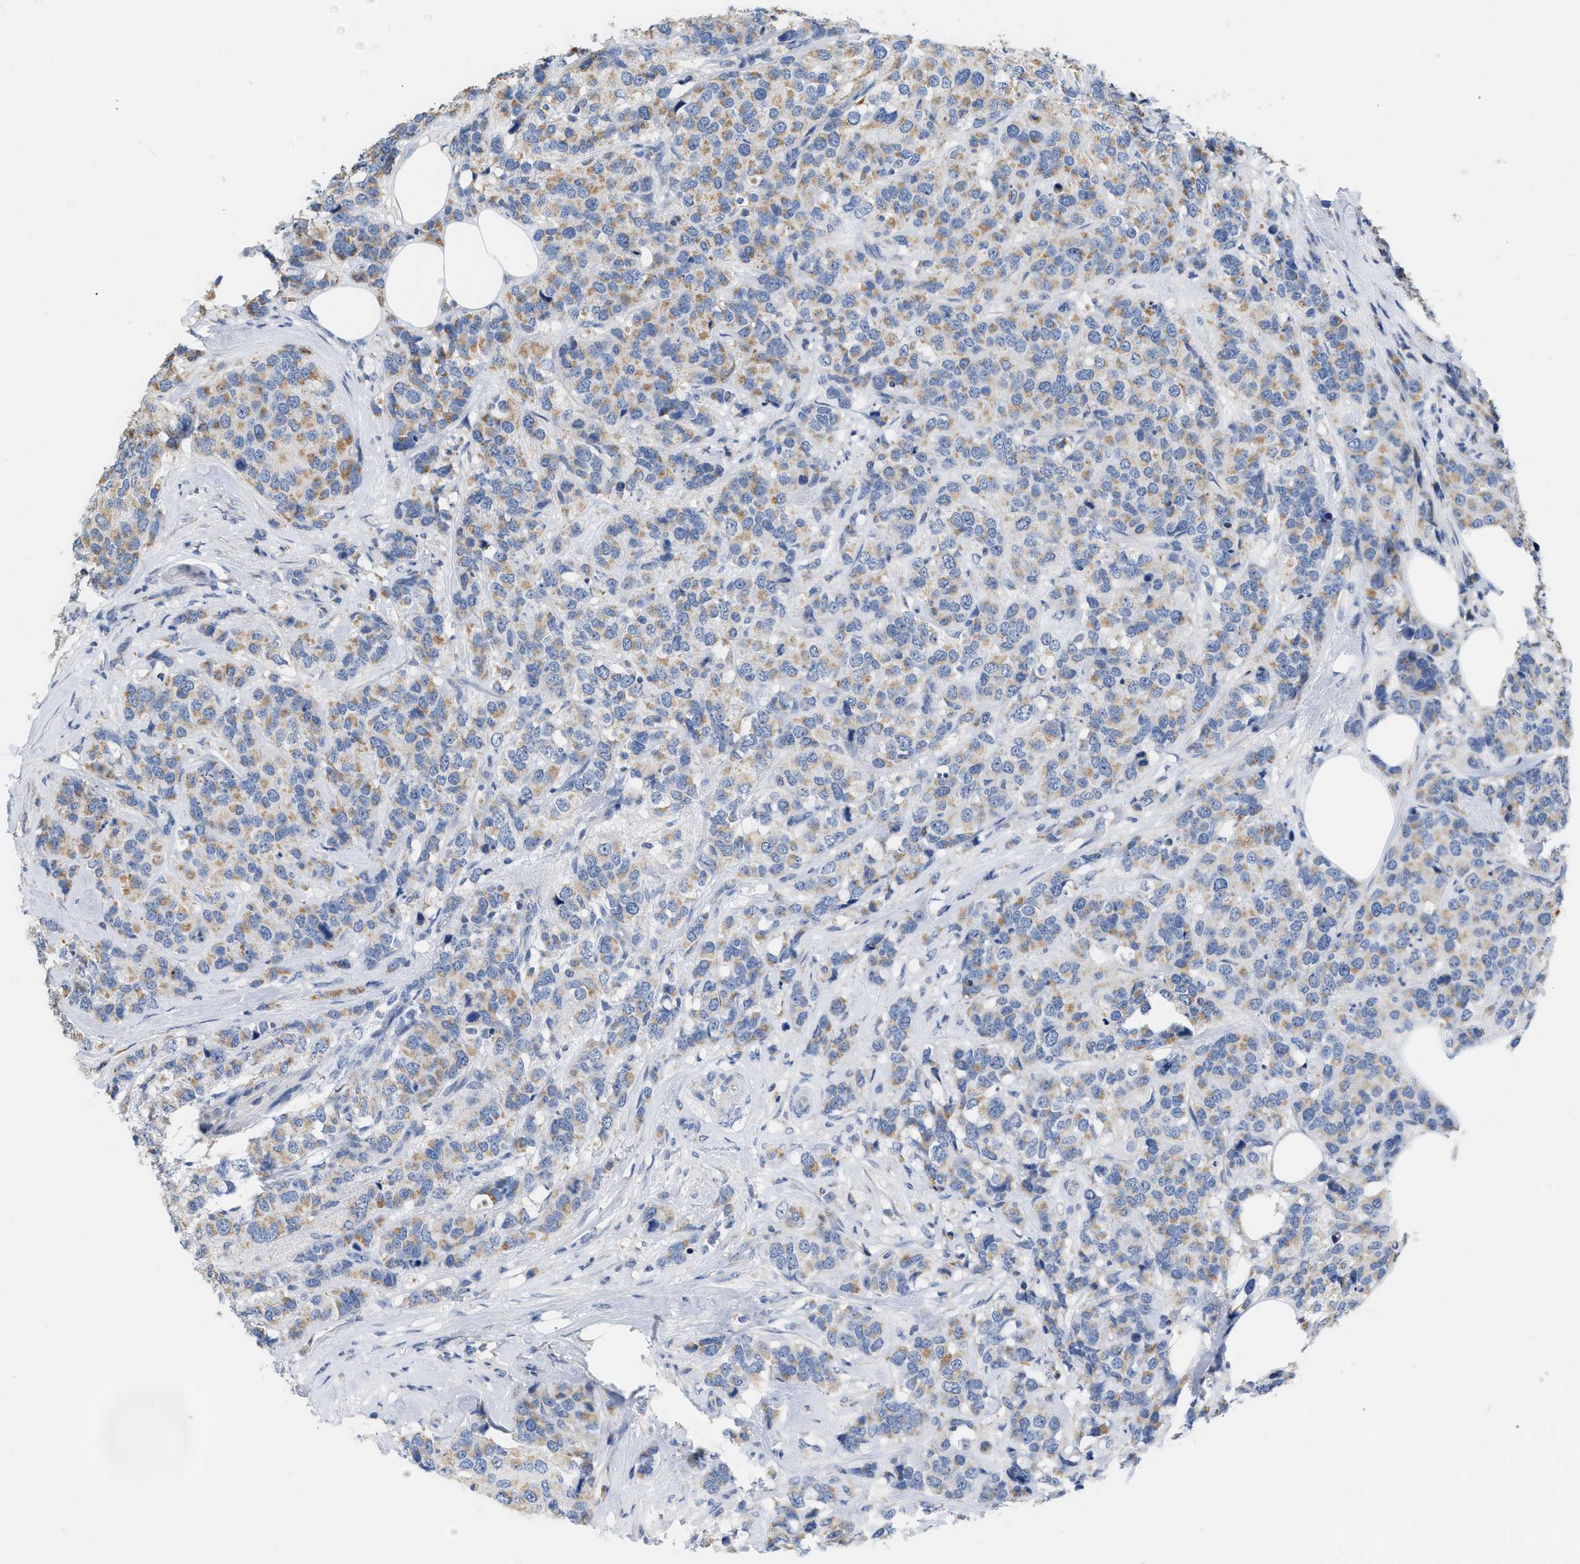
{"staining": {"intensity": "weak", "quantity": ">75%", "location": "cytoplasmic/membranous"}, "tissue": "breast cancer", "cell_type": "Tumor cells", "image_type": "cancer", "snomed": [{"axis": "morphology", "description": "Lobular carcinoma"}, {"axis": "topography", "description": "Breast"}], "caption": "Weak cytoplasmic/membranous positivity for a protein is appreciated in approximately >75% of tumor cells of breast cancer using immunohistochemistry (IHC).", "gene": "DDX56", "patient": {"sex": "female", "age": 59}}